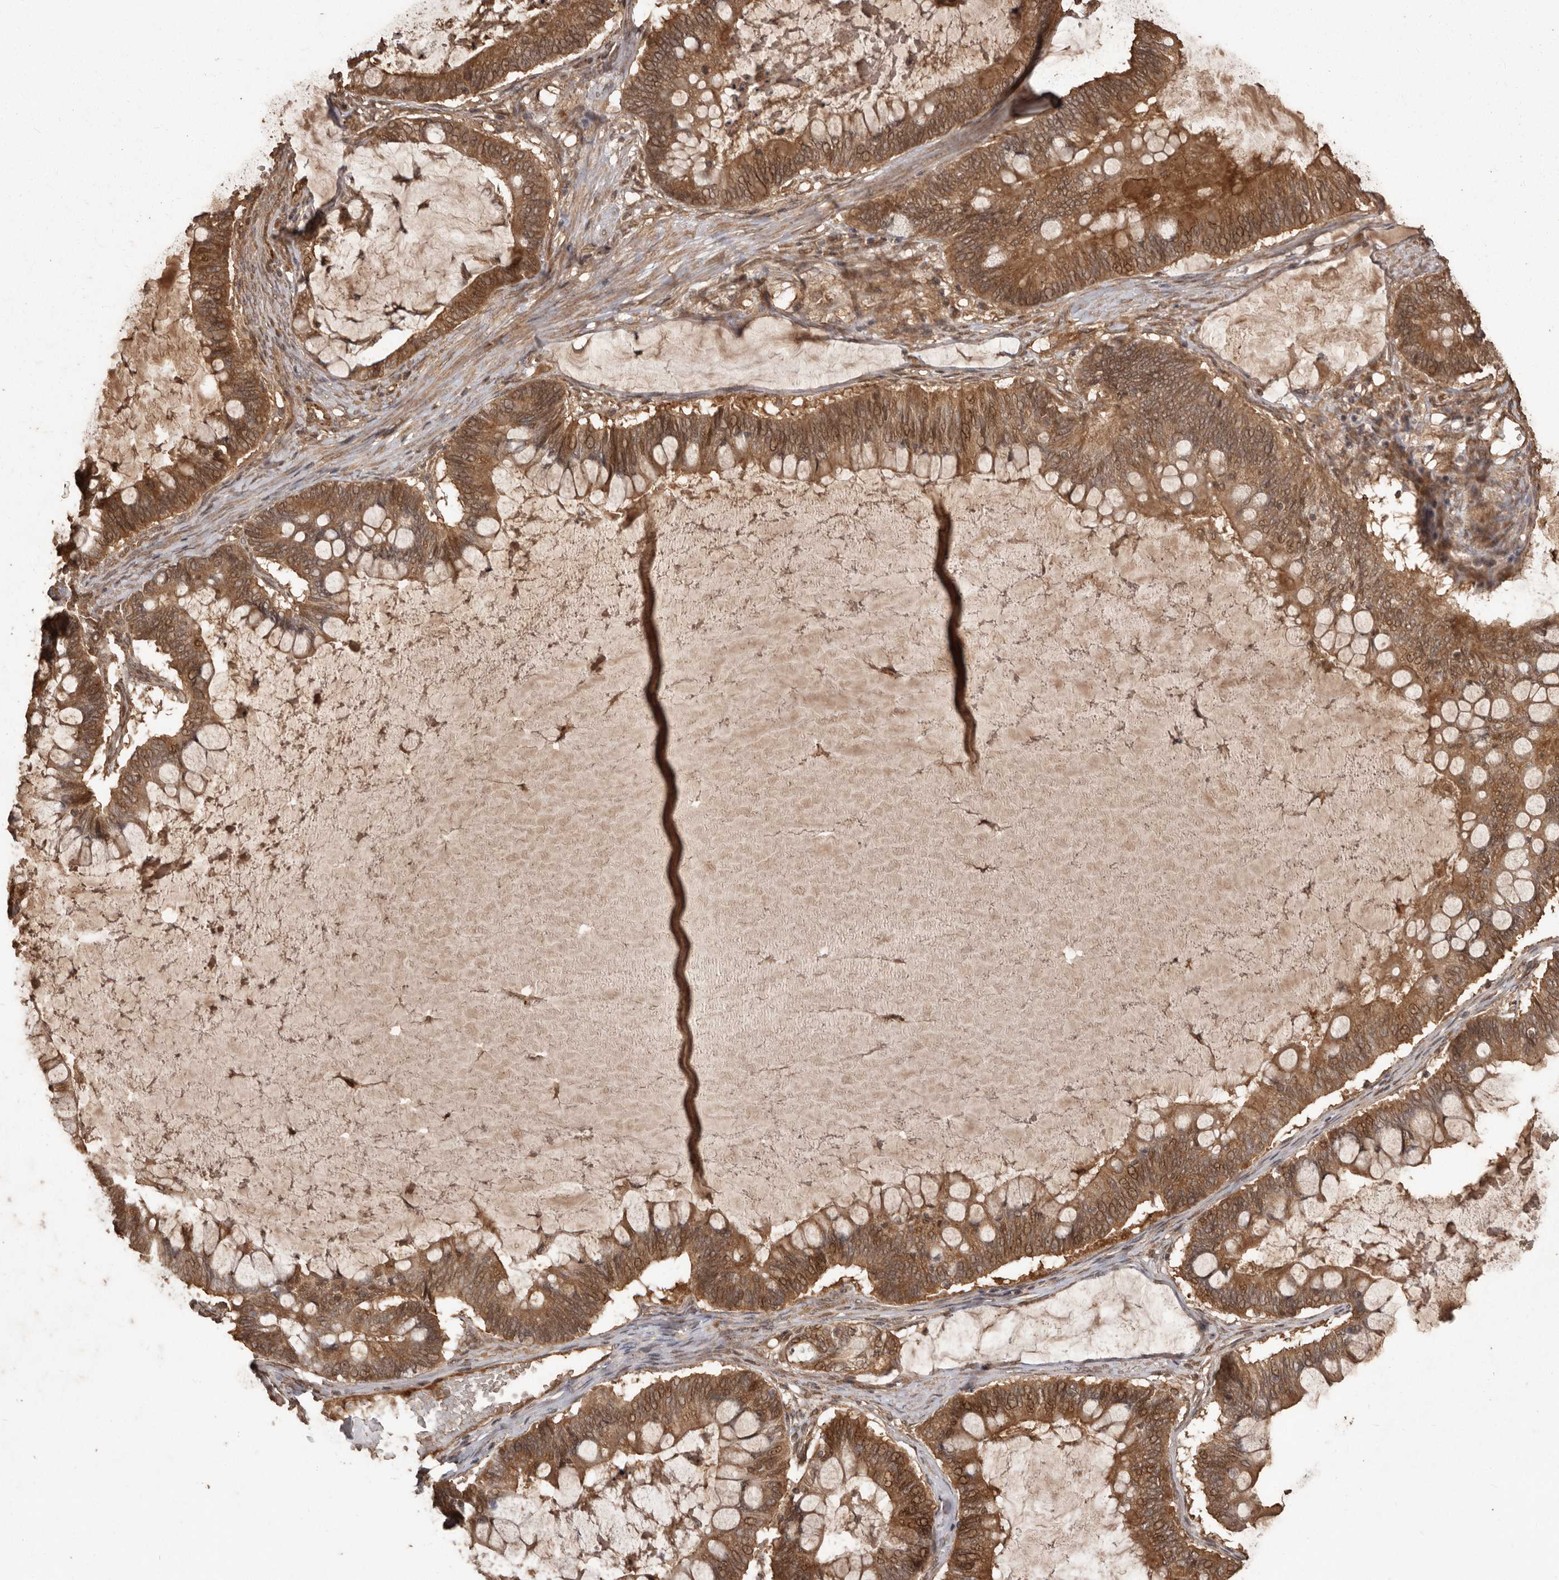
{"staining": {"intensity": "moderate", "quantity": ">75%", "location": "cytoplasmic/membranous,nuclear"}, "tissue": "ovarian cancer", "cell_type": "Tumor cells", "image_type": "cancer", "snomed": [{"axis": "morphology", "description": "Cystadenocarcinoma, mucinous, NOS"}, {"axis": "topography", "description": "Ovary"}], "caption": "Protein expression analysis of mucinous cystadenocarcinoma (ovarian) shows moderate cytoplasmic/membranous and nuclear staining in about >75% of tumor cells.", "gene": "NUP43", "patient": {"sex": "female", "age": 61}}